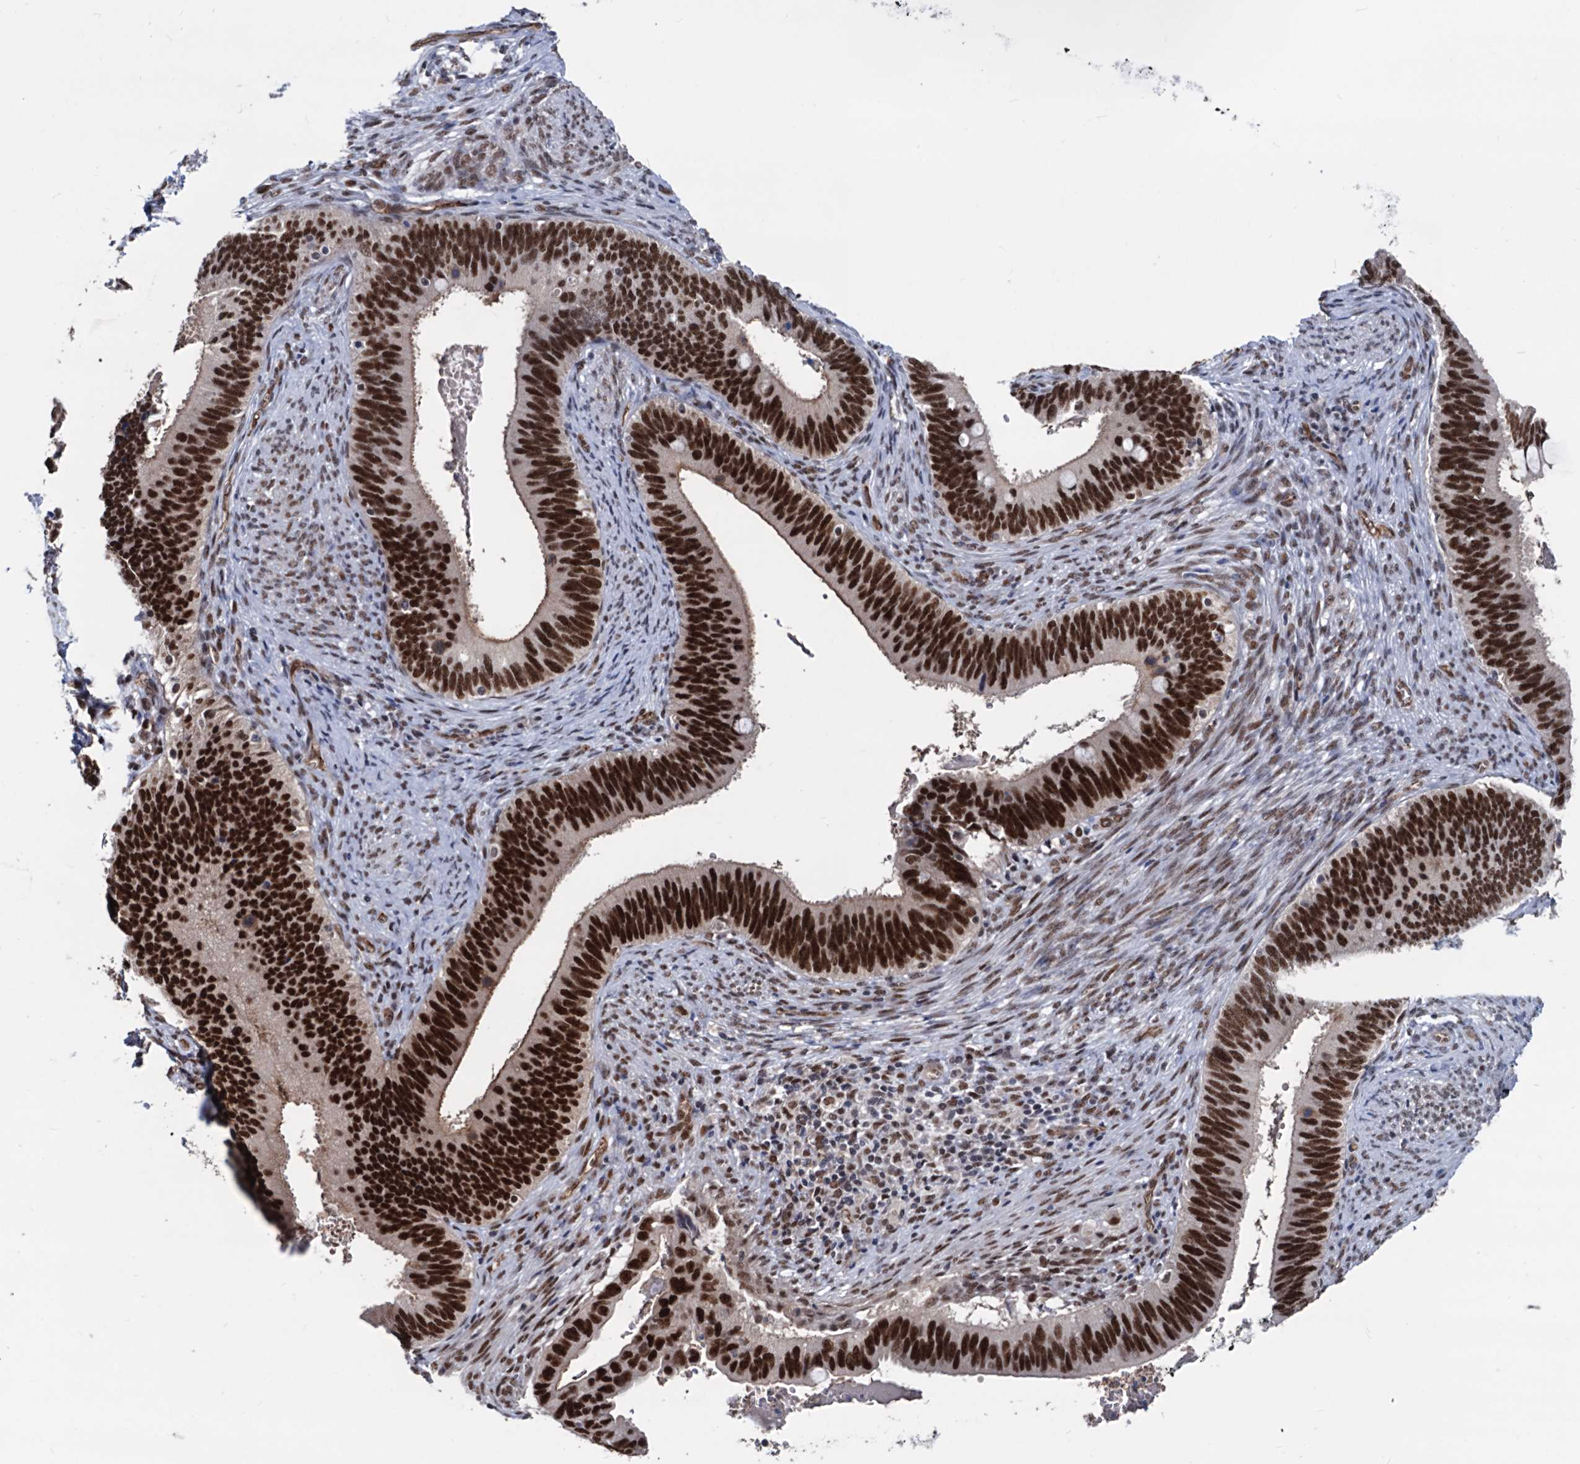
{"staining": {"intensity": "strong", "quantity": ">75%", "location": "nuclear"}, "tissue": "cervical cancer", "cell_type": "Tumor cells", "image_type": "cancer", "snomed": [{"axis": "morphology", "description": "Adenocarcinoma, NOS"}, {"axis": "topography", "description": "Cervix"}], "caption": "Immunohistochemical staining of cervical adenocarcinoma exhibits strong nuclear protein staining in about >75% of tumor cells.", "gene": "GALNT11", "patient": {"sex": "female", "age": 42}}